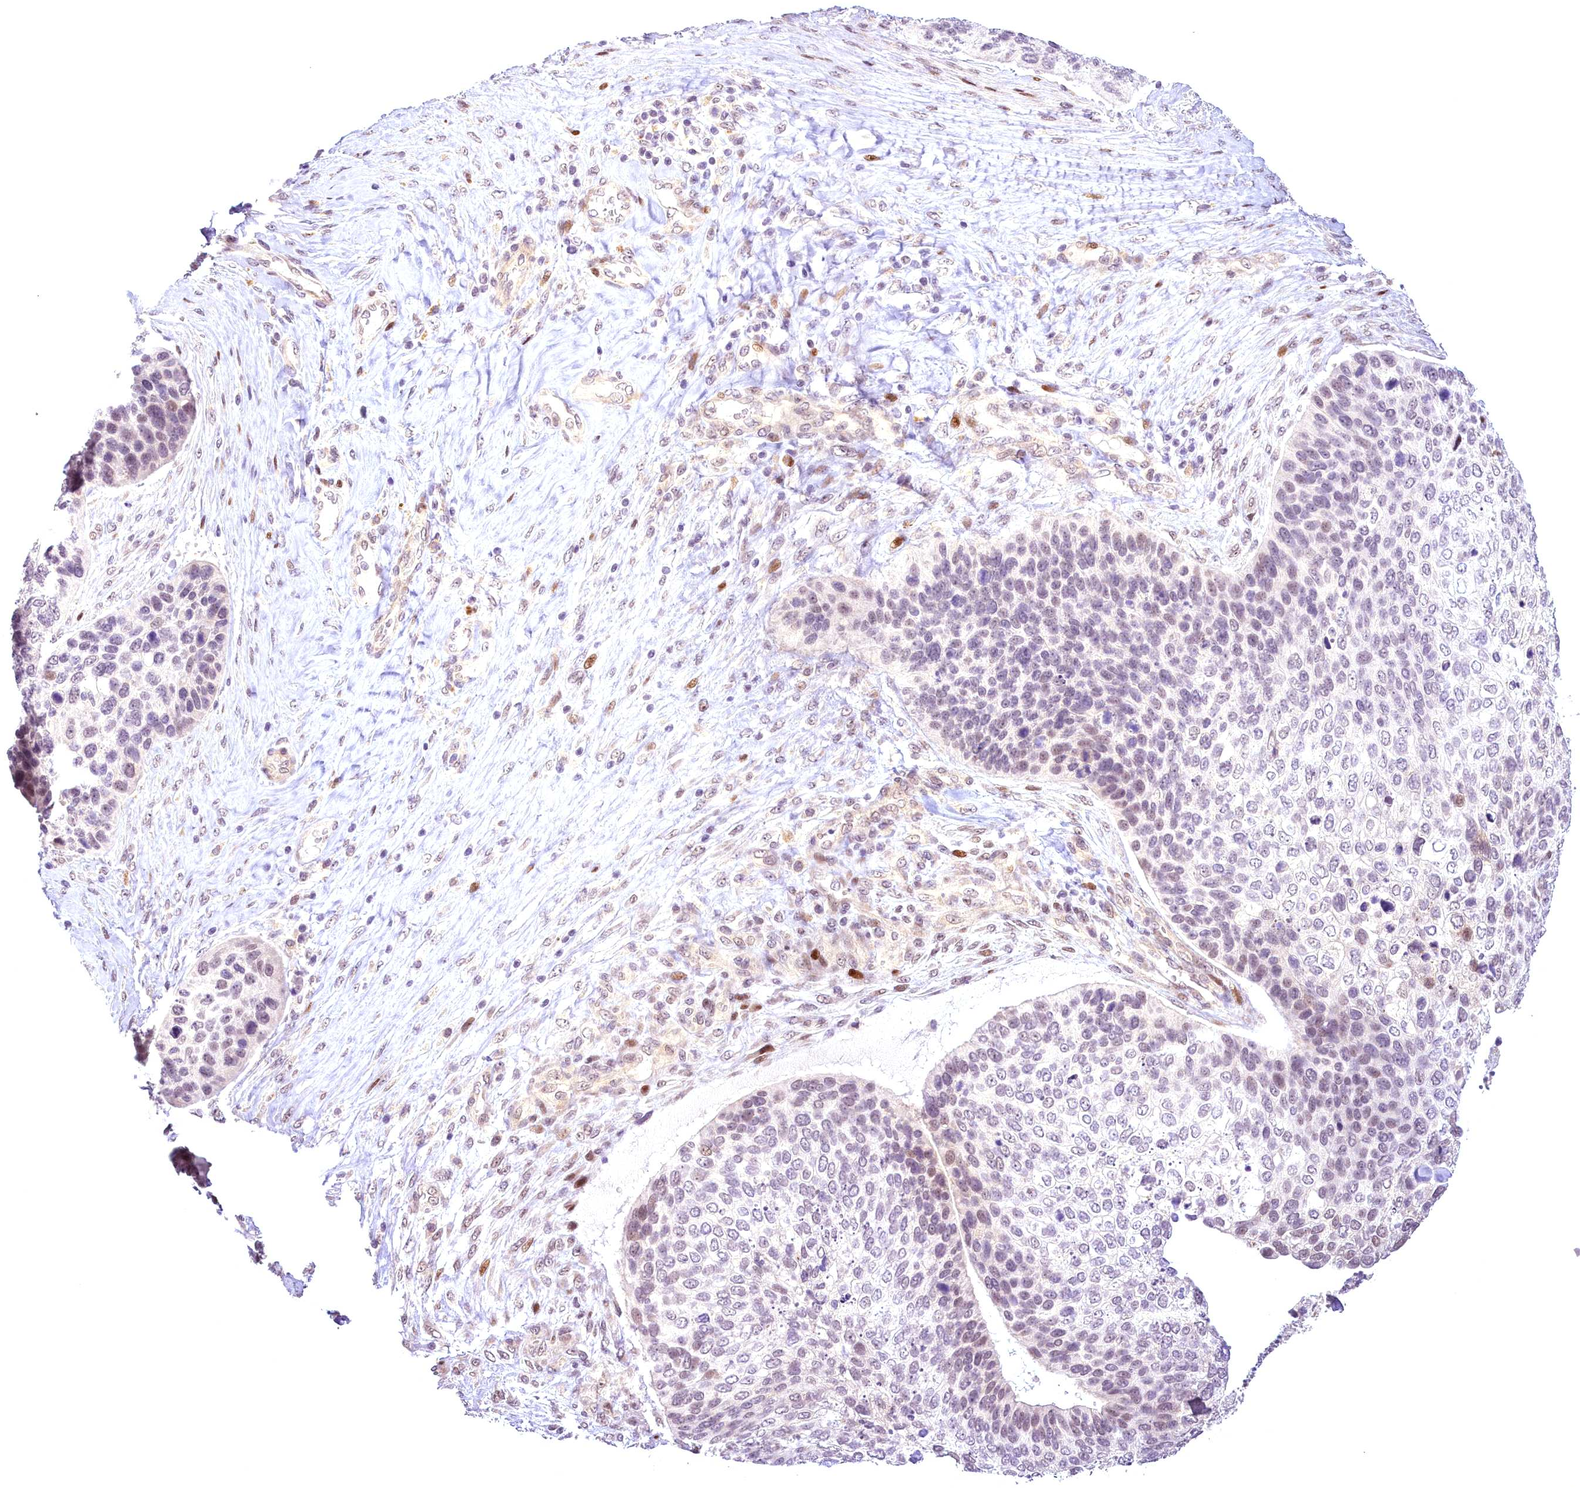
{"staining": {"intensity": "moderate", "quantity": "<25%", "location": "nuclear"}, "tissue": "skin cancer", "cell_type": "Tumor cells", "image_type": "cancer", "snomed": [{"axis": "morphology", "description": "Basal cell carcinoma"}, {"axis": "topography", "description": "Skin"}], "caption": "This is an image of immunohistochemistry staining of skin basal cell carcinoma, which shows moderate positivity in the nuclear of tumor cells.", "gene": "AP1M1", "patient": {"sex": "female", "age": 74}}